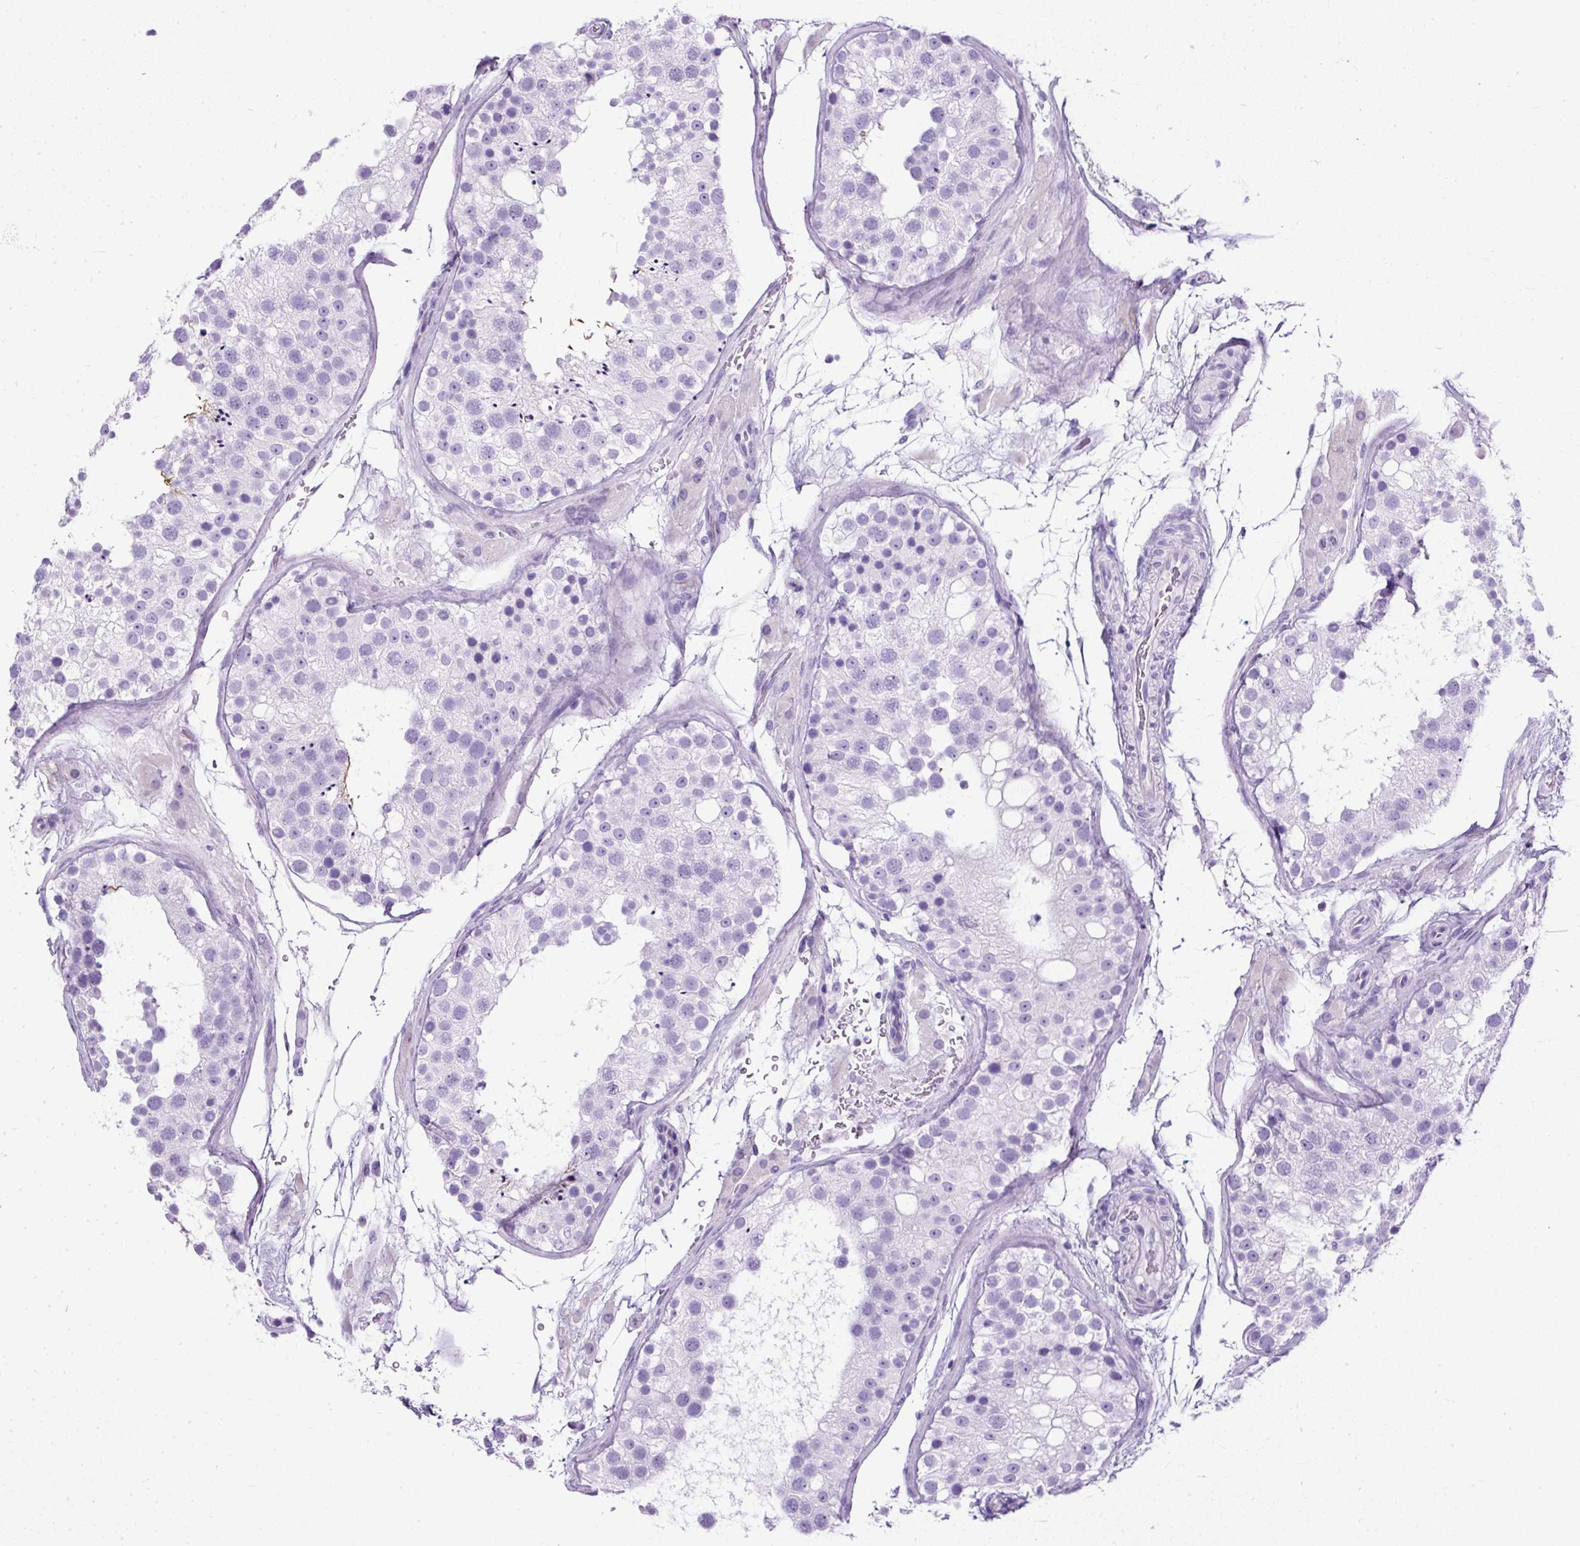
{"staining": {"intensity": "negative", "quantity": "none", "location": "none"}, "tissue": "testis", "cell_type": "Cells in seminiferous ducts", "image_type": "normal", "snomed": [{"axis": "morphology", "description": "Normal tissue, NOS"}, {"axis": "topography", "description": "Testis"}], "caption": "The immunohistochemistry (IHC) histopathology image has no significant staining in cells in seminiferous ducts of testis.", "gene": "UPP1", "patient": {"sex": "male", "age": 26}}